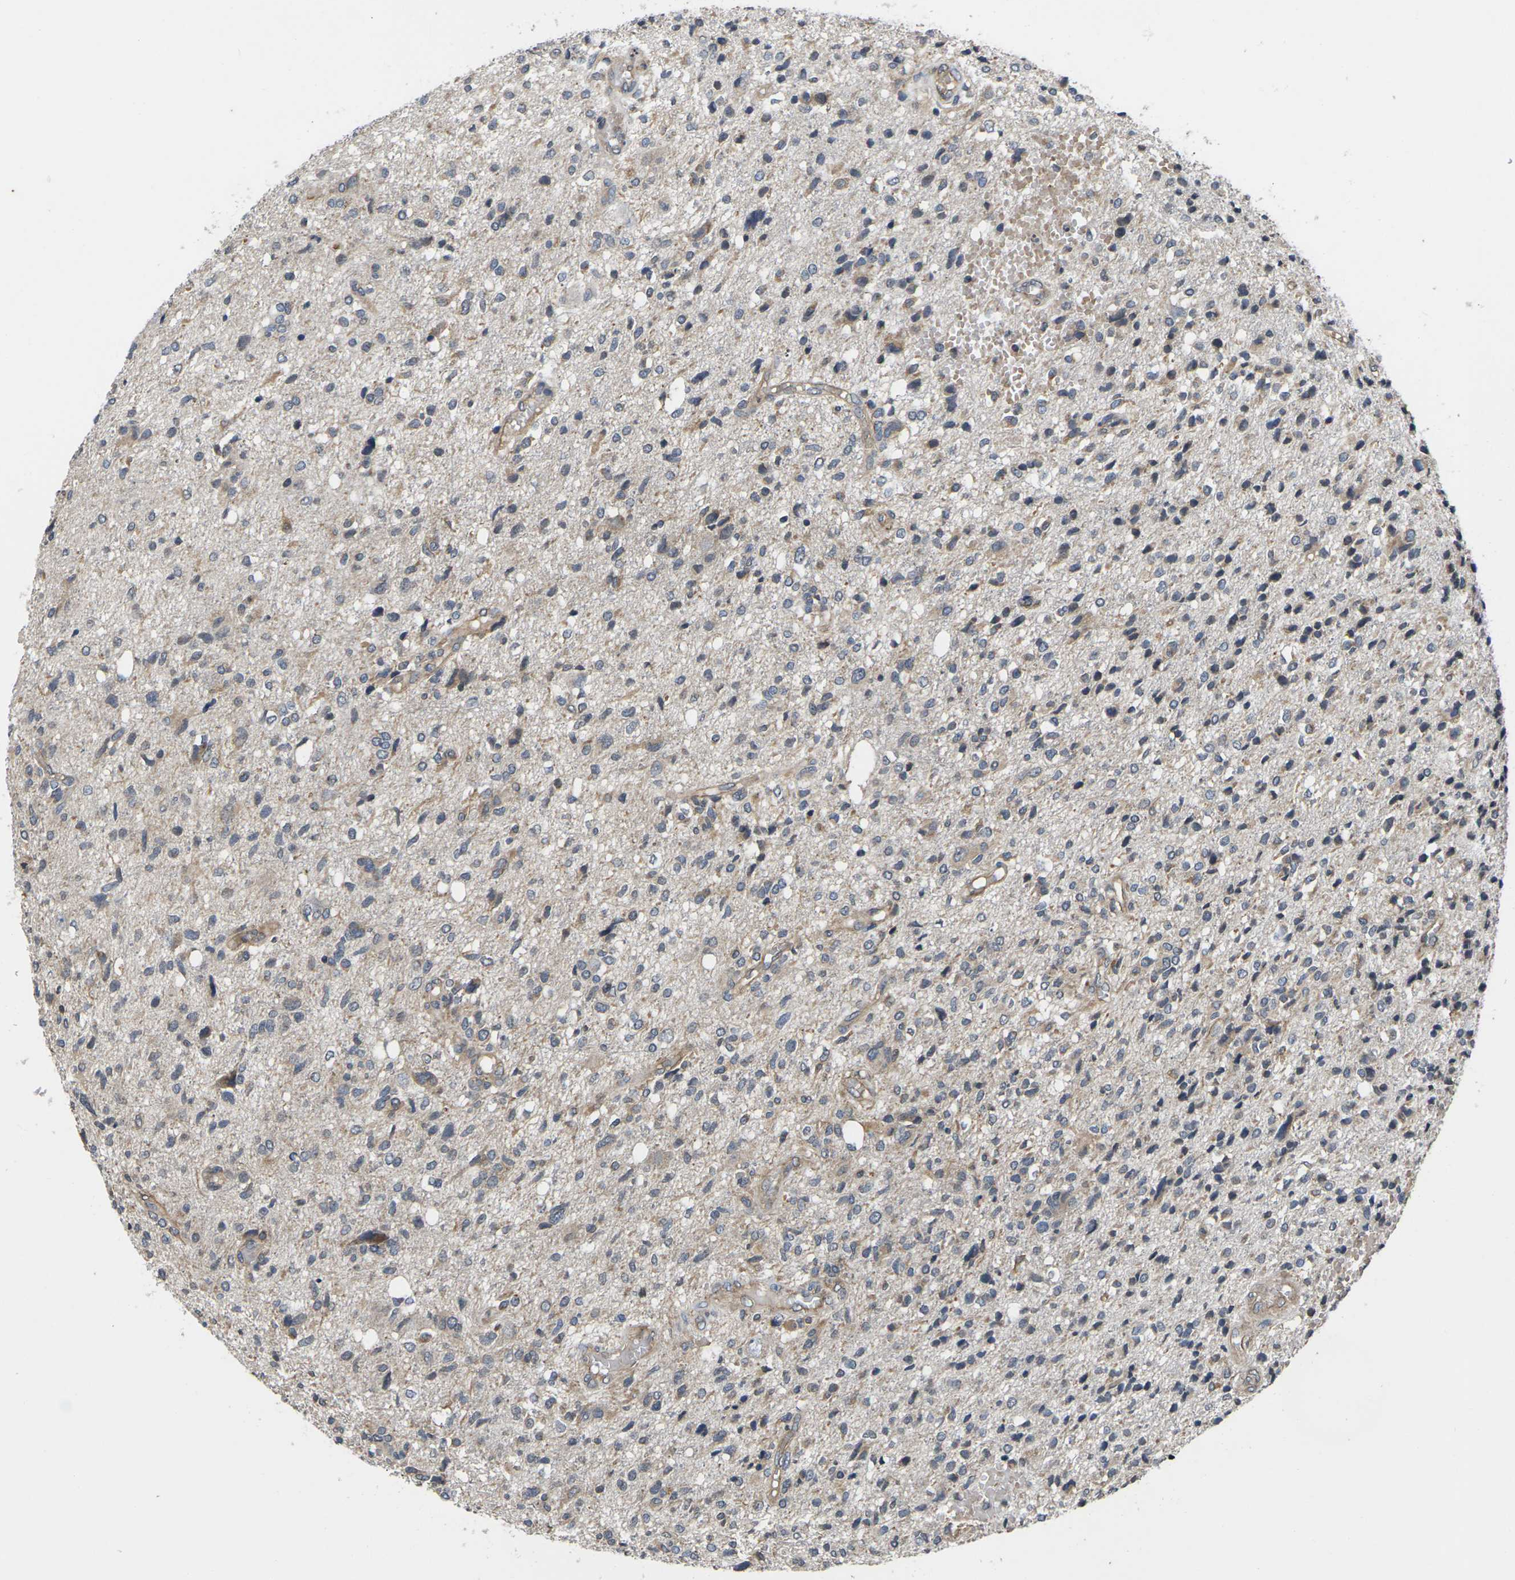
{"staining": {"intensity": "moderate", "quantity": "25%-75%", "location": "cytoplasmic/membranous"}, "tissue": "glioma", "cell_type": "Tumor cells", "image_type": "cancer", "snomed": [{"axis": "morphology", "description": "Glioma, malignant, High grade"}, {"axis": "topography", "description": "Brain"}], "caption": "Moderate cytoplasmic/membranous expression for a protein is present in about 25%-75% of tumor cells of glioma using immunohistochemistry (IHC).", "gene": "DKK2", "patient": {"sex": "female", "age": 59}}